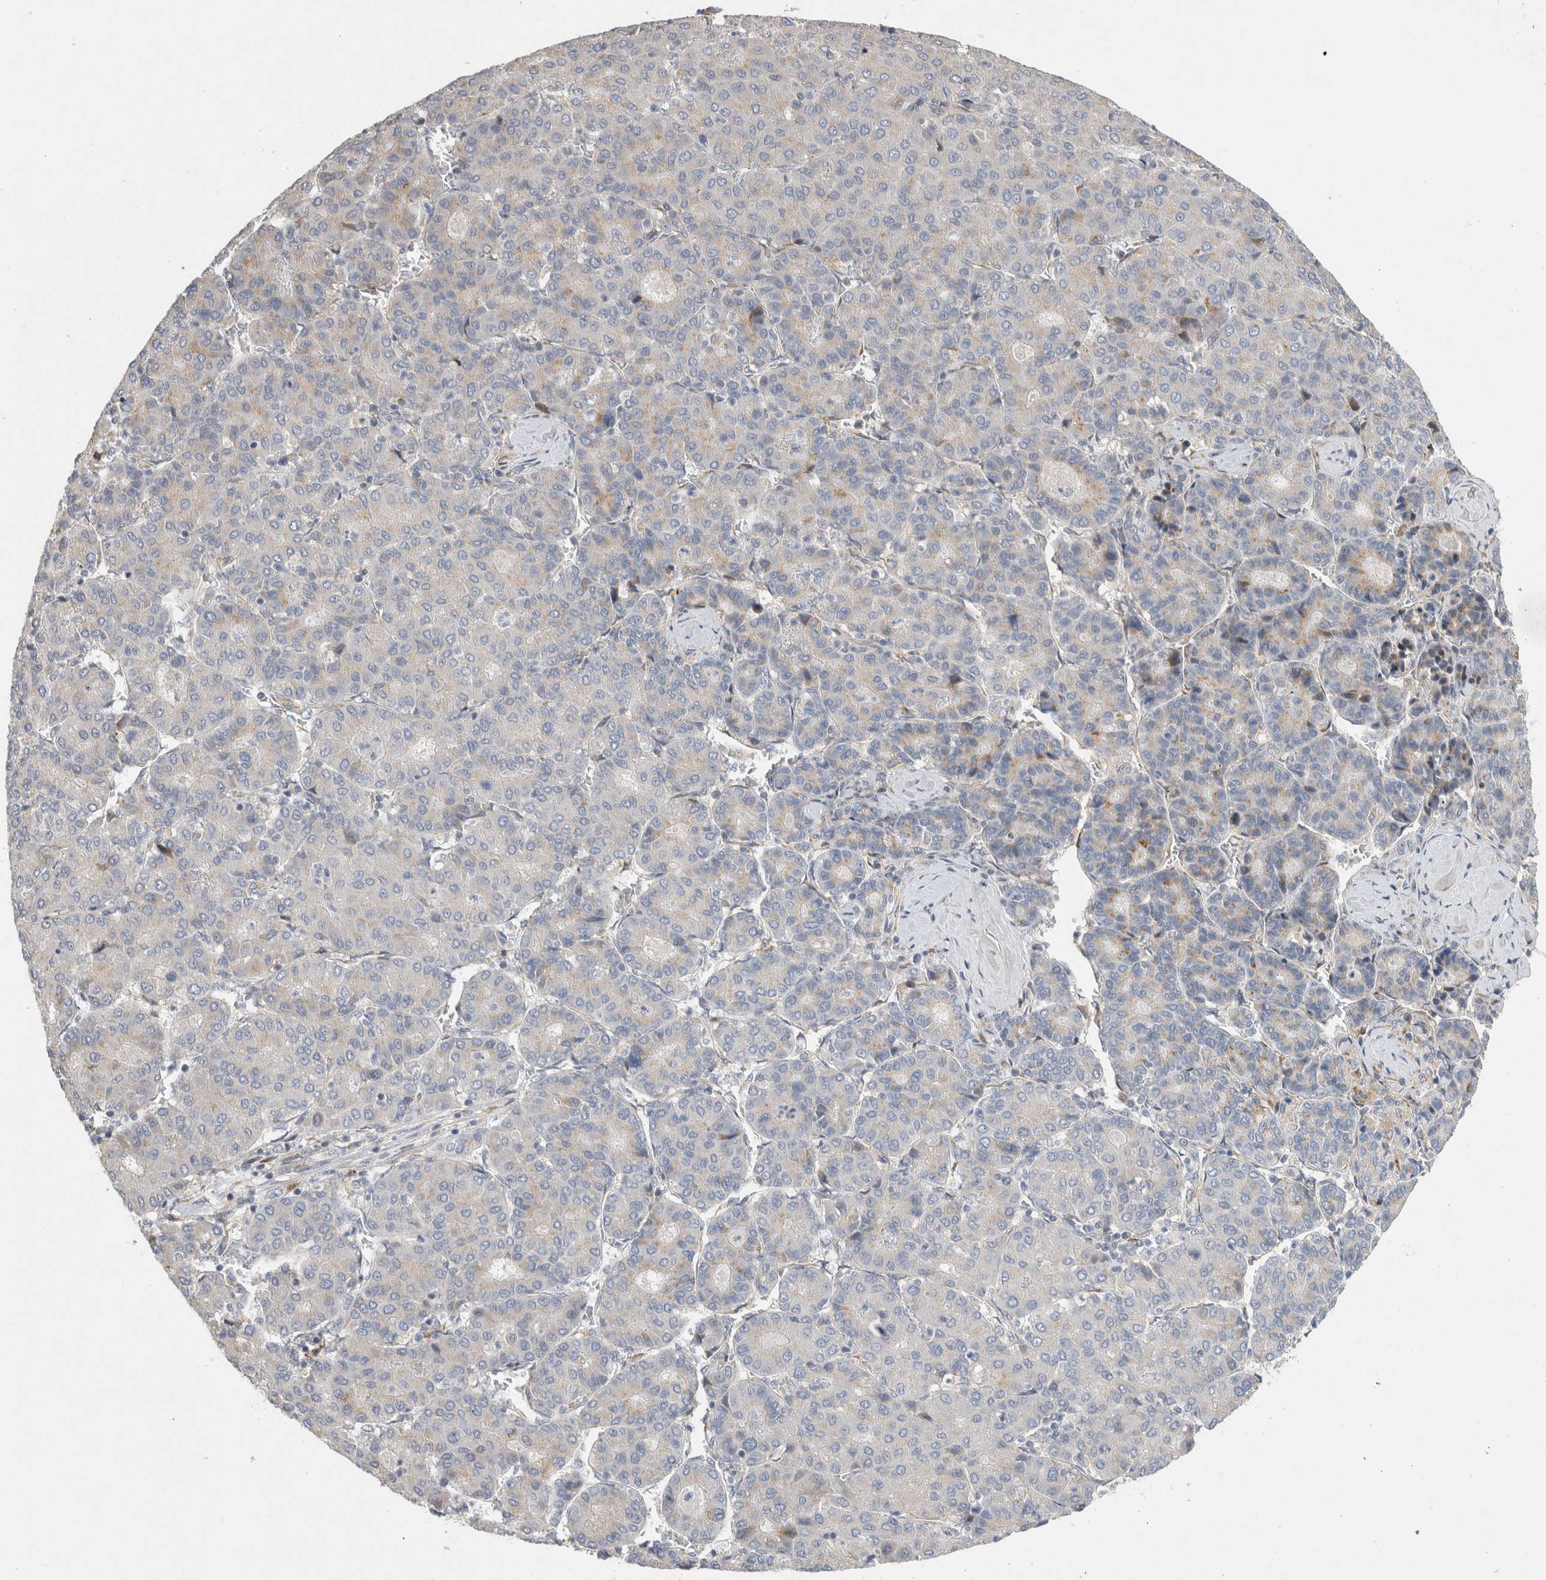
{"staining": {"intensity": "negative", "quantity": "none", "location": "none"}, "tissue": "liver cancer", "cell_type": "Tumor cells", "image_type": "cancer", "snomed": [{"axis": "morphology", "description": "Carcinoma, Hepatocellular, NOS"}, {"axis": "topography", "description": "Liver"}], "caption": "Liver cancer (hepatocellular carcinoma) was stained to show a protein in brown. There is no significant staining in tumor cells.", "gene": "TRMT9B", "patient": {"sex": "male", "age": 65}}